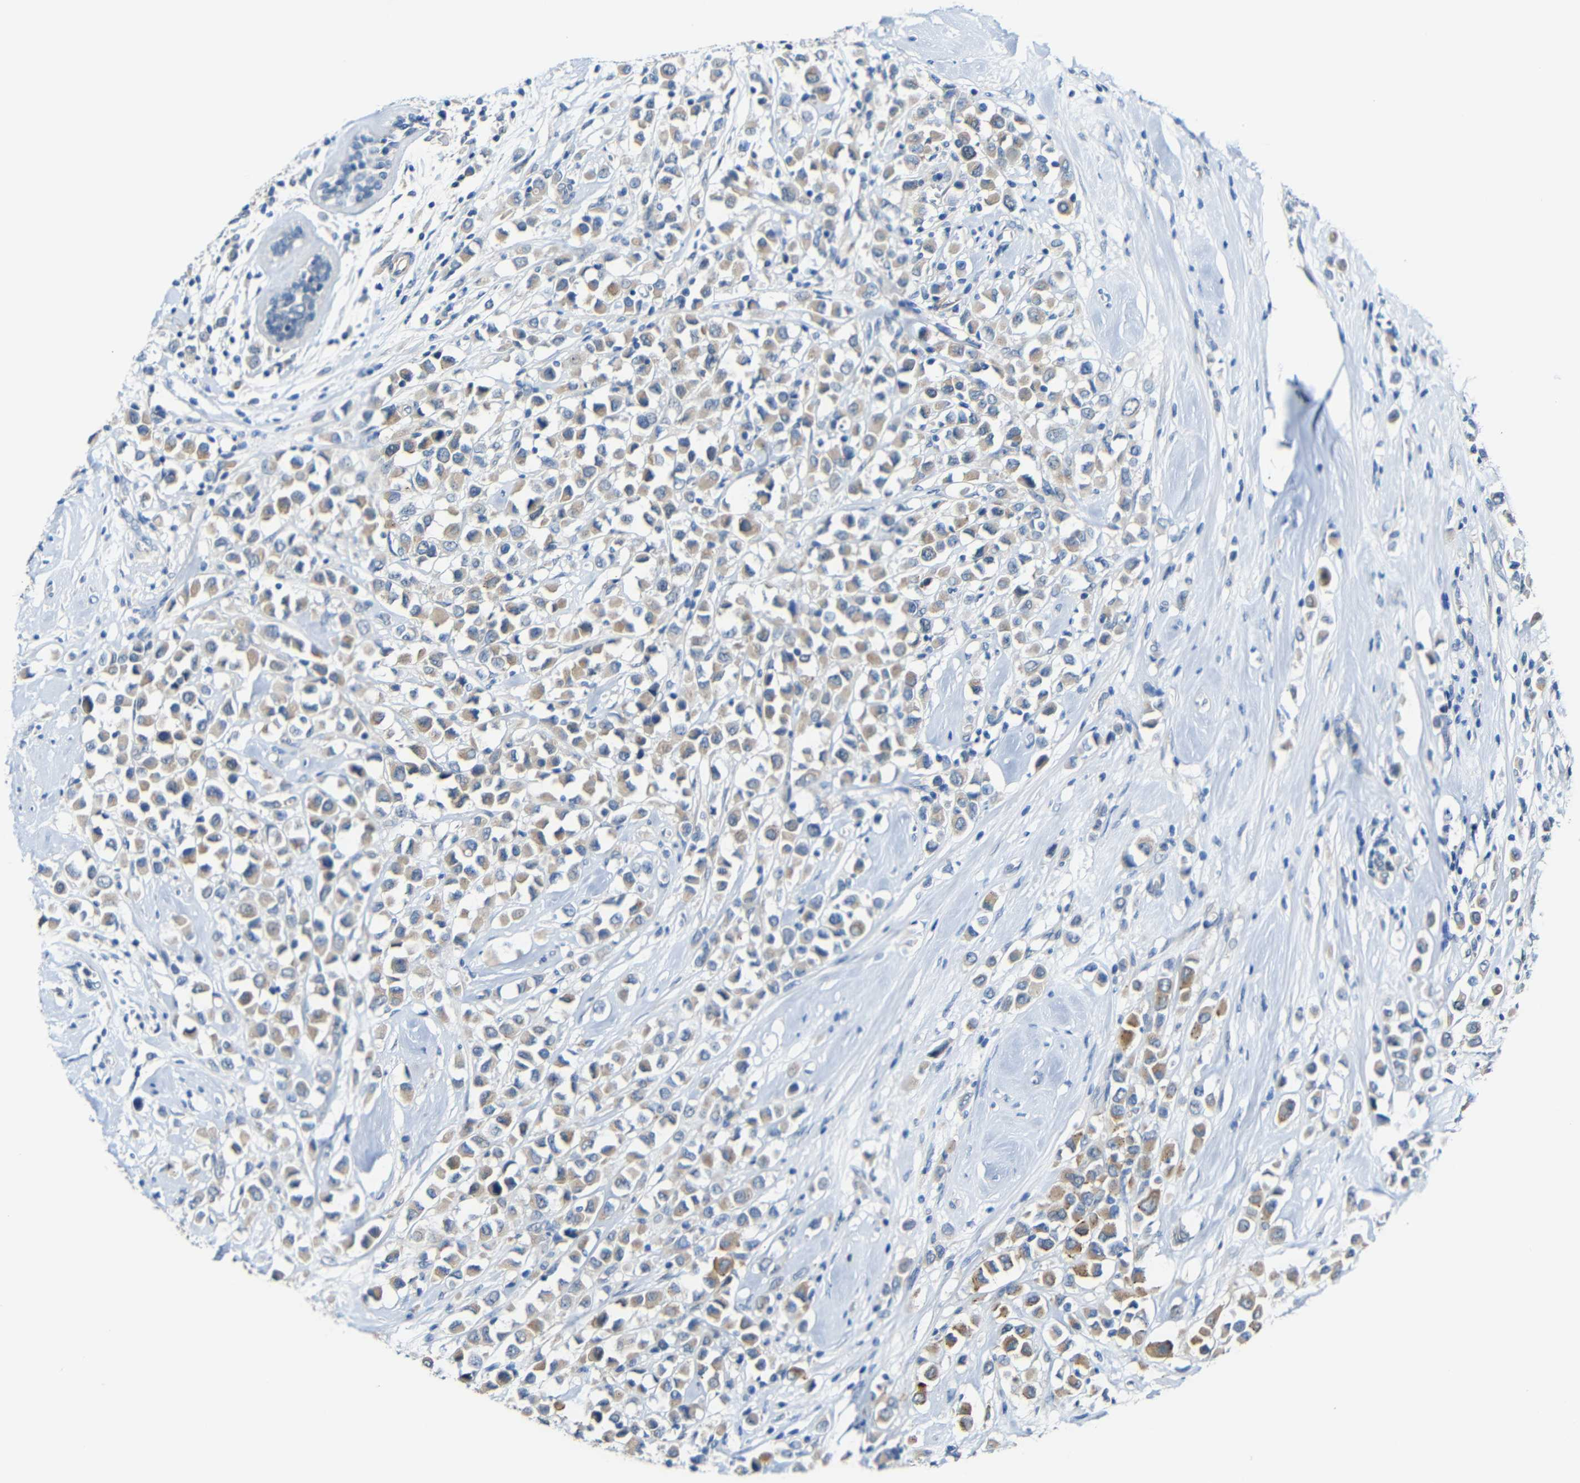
{"staining": {"intensity": "weak", "quantity": ">75%", "location": "cytoplasmic/membranous"}, "tissue": "breast cancer", "cell_type": "Tumor cells", "image_type": "cancer", "snomed": [{"axis": "morphology", "description": "Duct carcinoma"}, {"axis": "topography", "description": "Breast"}], "caption": "Breast cancer (infiltrating ductal carcinoma) was stained to show a protein in brown. There is low levels of weak cytoplasmic/membranous staining in about >75% of tumor cells. (DAB (3,3'-diaminobenzidine) = brown stain, brightfield microscopy at high magnification).", "gene": "STBD1", "patient": {"sex": "female", "age": 61}}